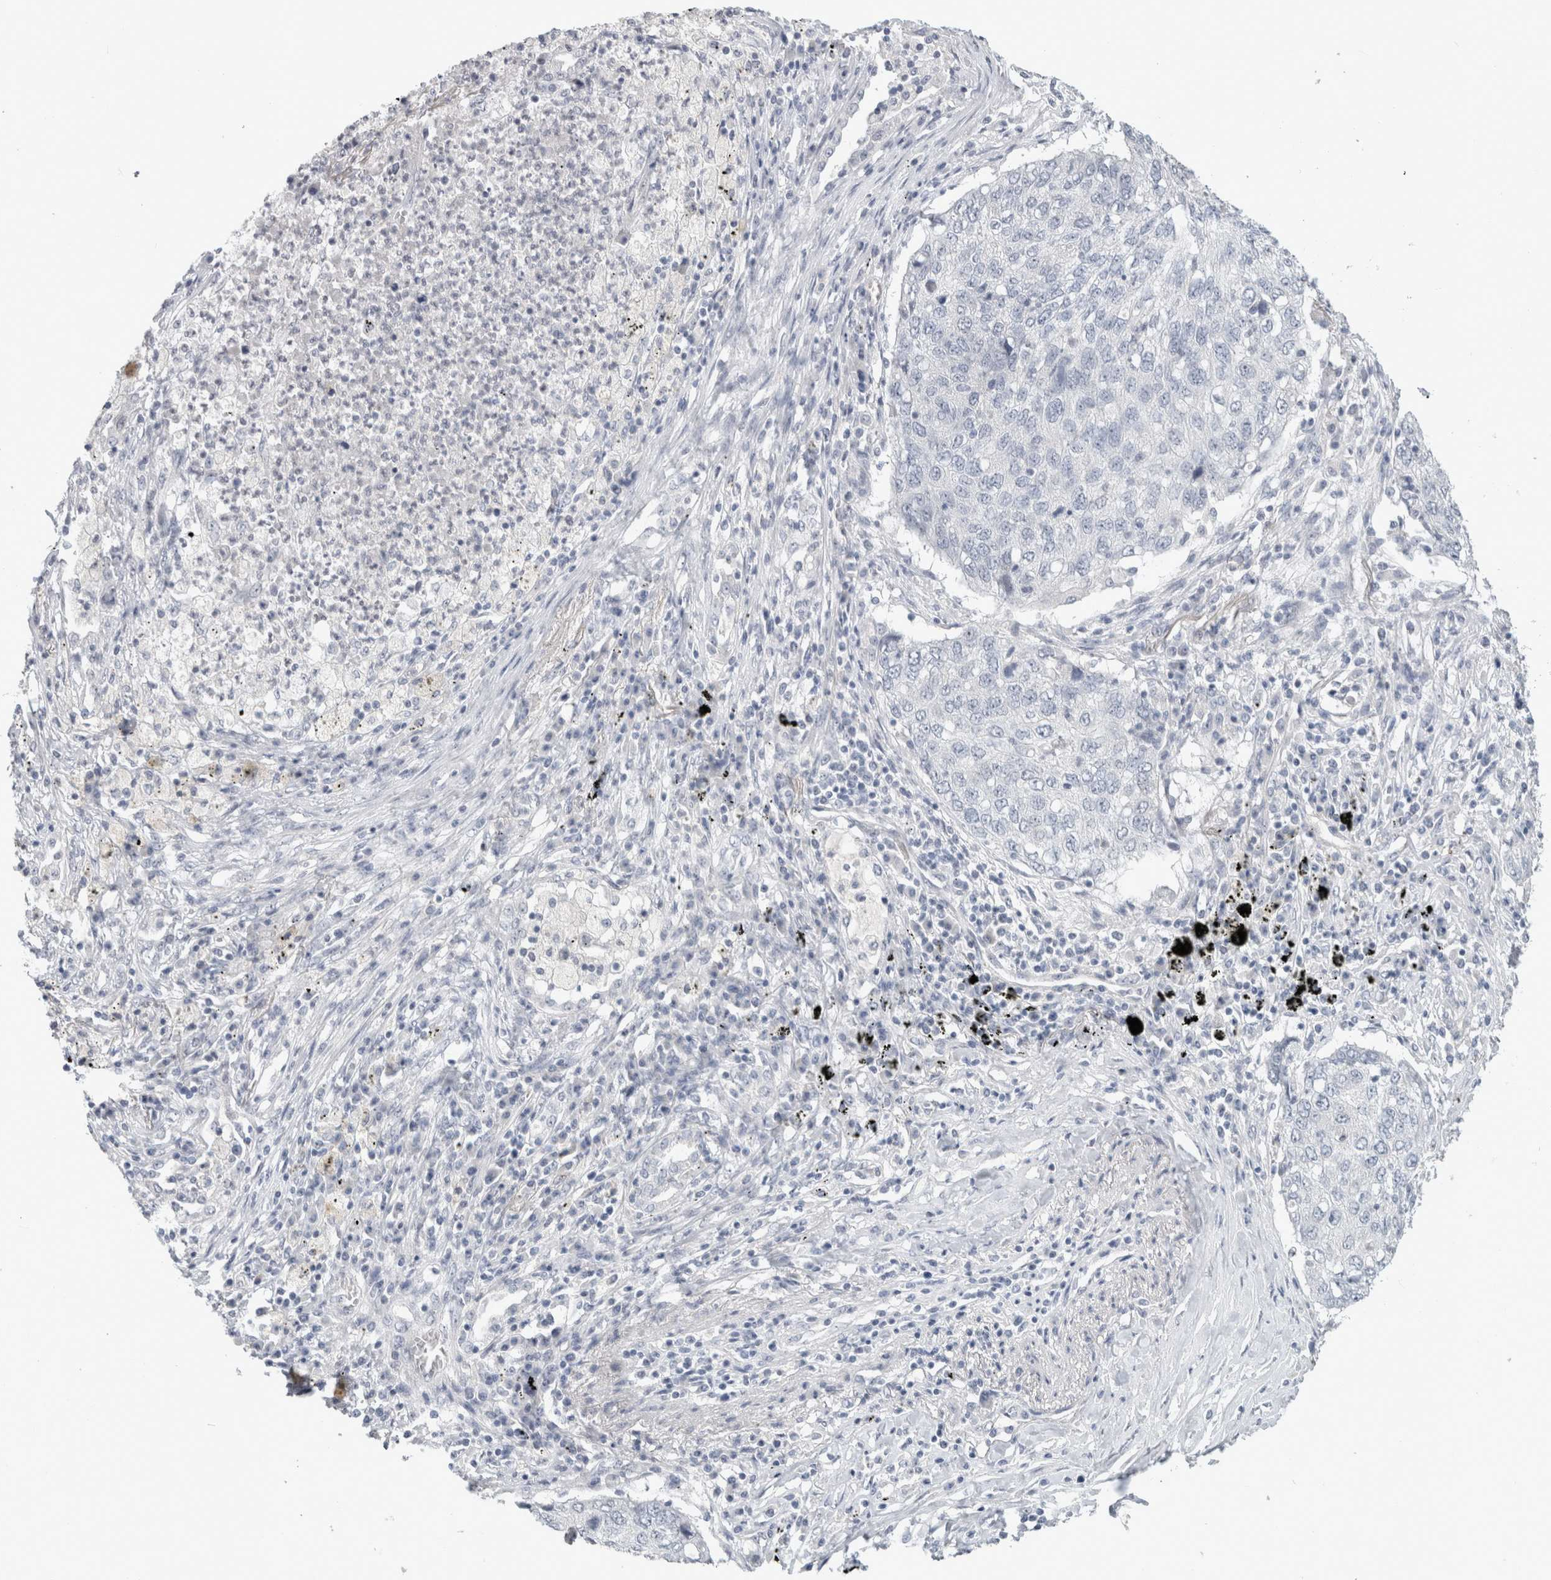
{"staining": {"intensity": "negative", "quantity": "none", "location": "none"}, "tissue": "lung cancer", "cell_type": "Tumor cells", "image_type": "cancer", "snomed": [{"axis": "morphology", "description": "Squamous cell carcinoma, NOS"}, {"axis": "topography", "description": "Lung"}], "caption": "An IHC photomicrograph of lung cancer (squamous cell carcinoma) is shown. There is no staining in tumor cells of lung cancer (squamous cell carcinoma).", "gene": "FMR1NB", "patient": {"sex": "female", "age": 63}}